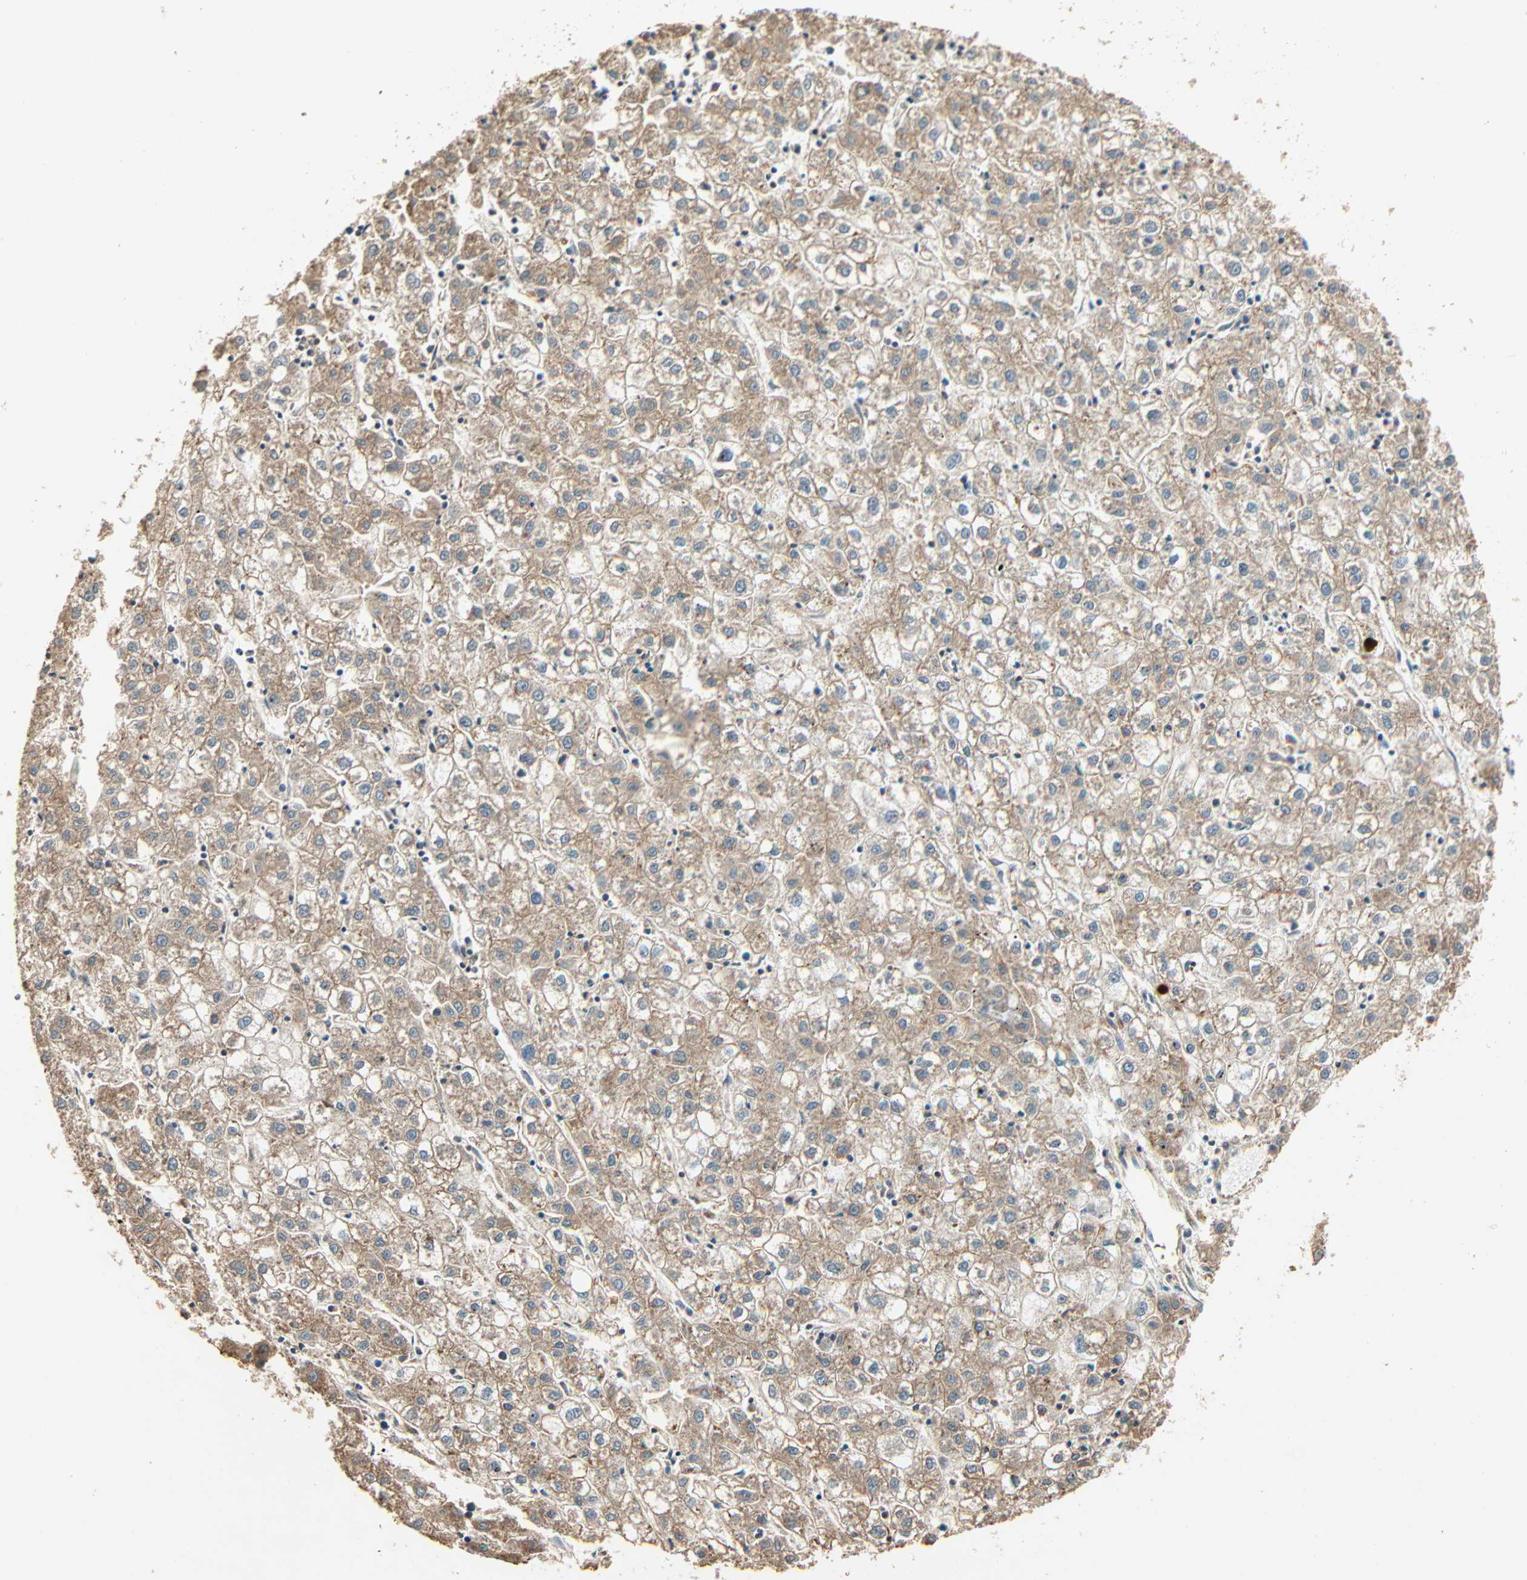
{"staining": {"intensity": "moderate", "quantity": ">75%", "location": "cytoplasmic/membranous"}, "tissue": "liver cancer", "cell_type": "Tumor cells", "image_type": "cancer", "snomed": [{"axis": "morphology", "description": "Carcinoma, Hepatocellular, NOS"}, {"axis": "topography", "description": "Liver"}], "caption": "The photomicrograph demonstrates a brown stain indicating the presence of a protein in the cytoplasmic/membranous of tumor cells in liver cancer (hepatocellular carcinoma).", "gene": "GALK1", "patient": {"sex": "male", "age": 72}}